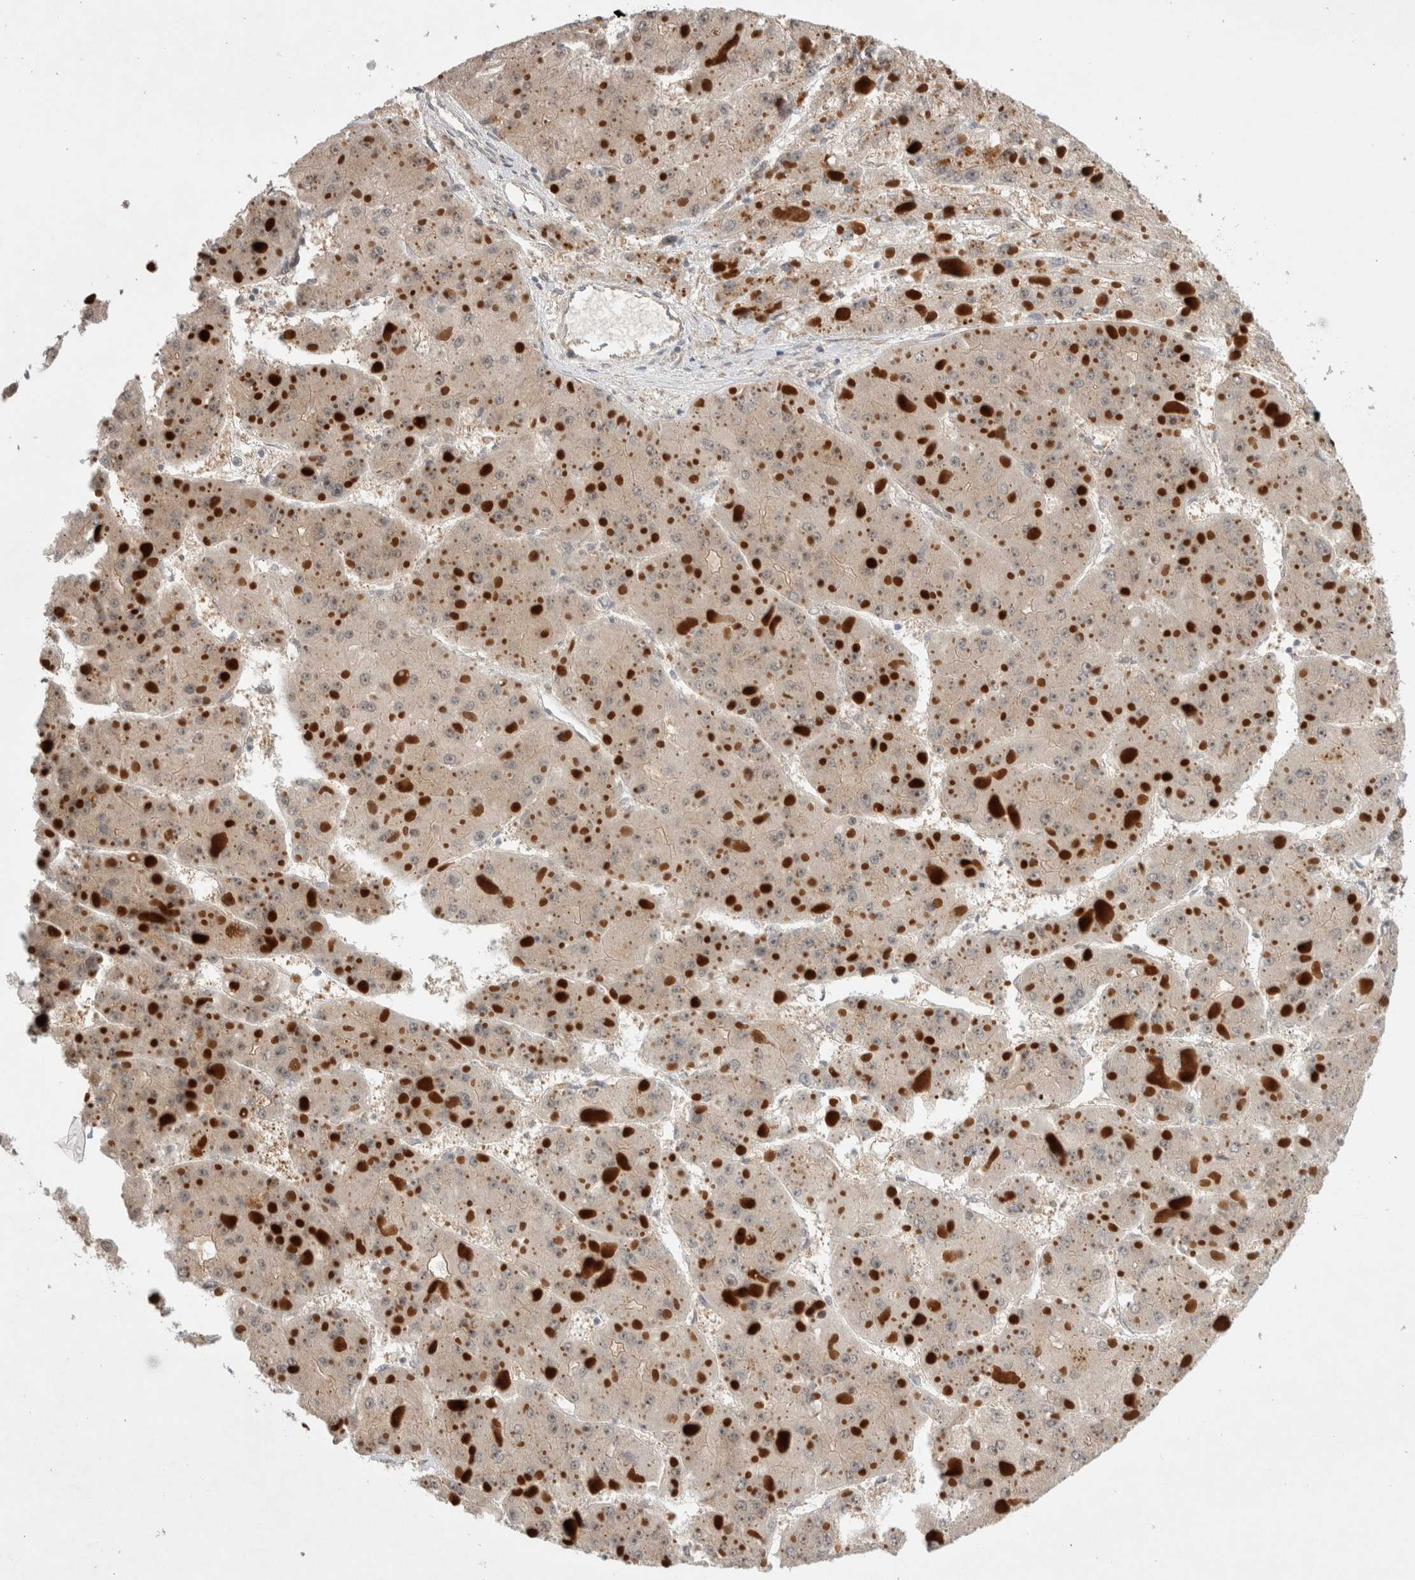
{"staining": {"intensity": "negative", "quantity": "none", "location": "none"}, "tissue": "liver cancer", "cell_type": "Tumor cells", "image_type": "cancer", "snomed": [{"axis": "morphology", "description": "Carcinoma, Hepatocellular, NOS"}, {"axis": "topography", "description": "Liver"}], "caption": "Immunohistochemistry (IHC) of hepatocellular carcinoma (liver) reveals no staining in tumor cells.", "gene": "OTUD6B", "patient": {"sex": "female", "age": 73}}